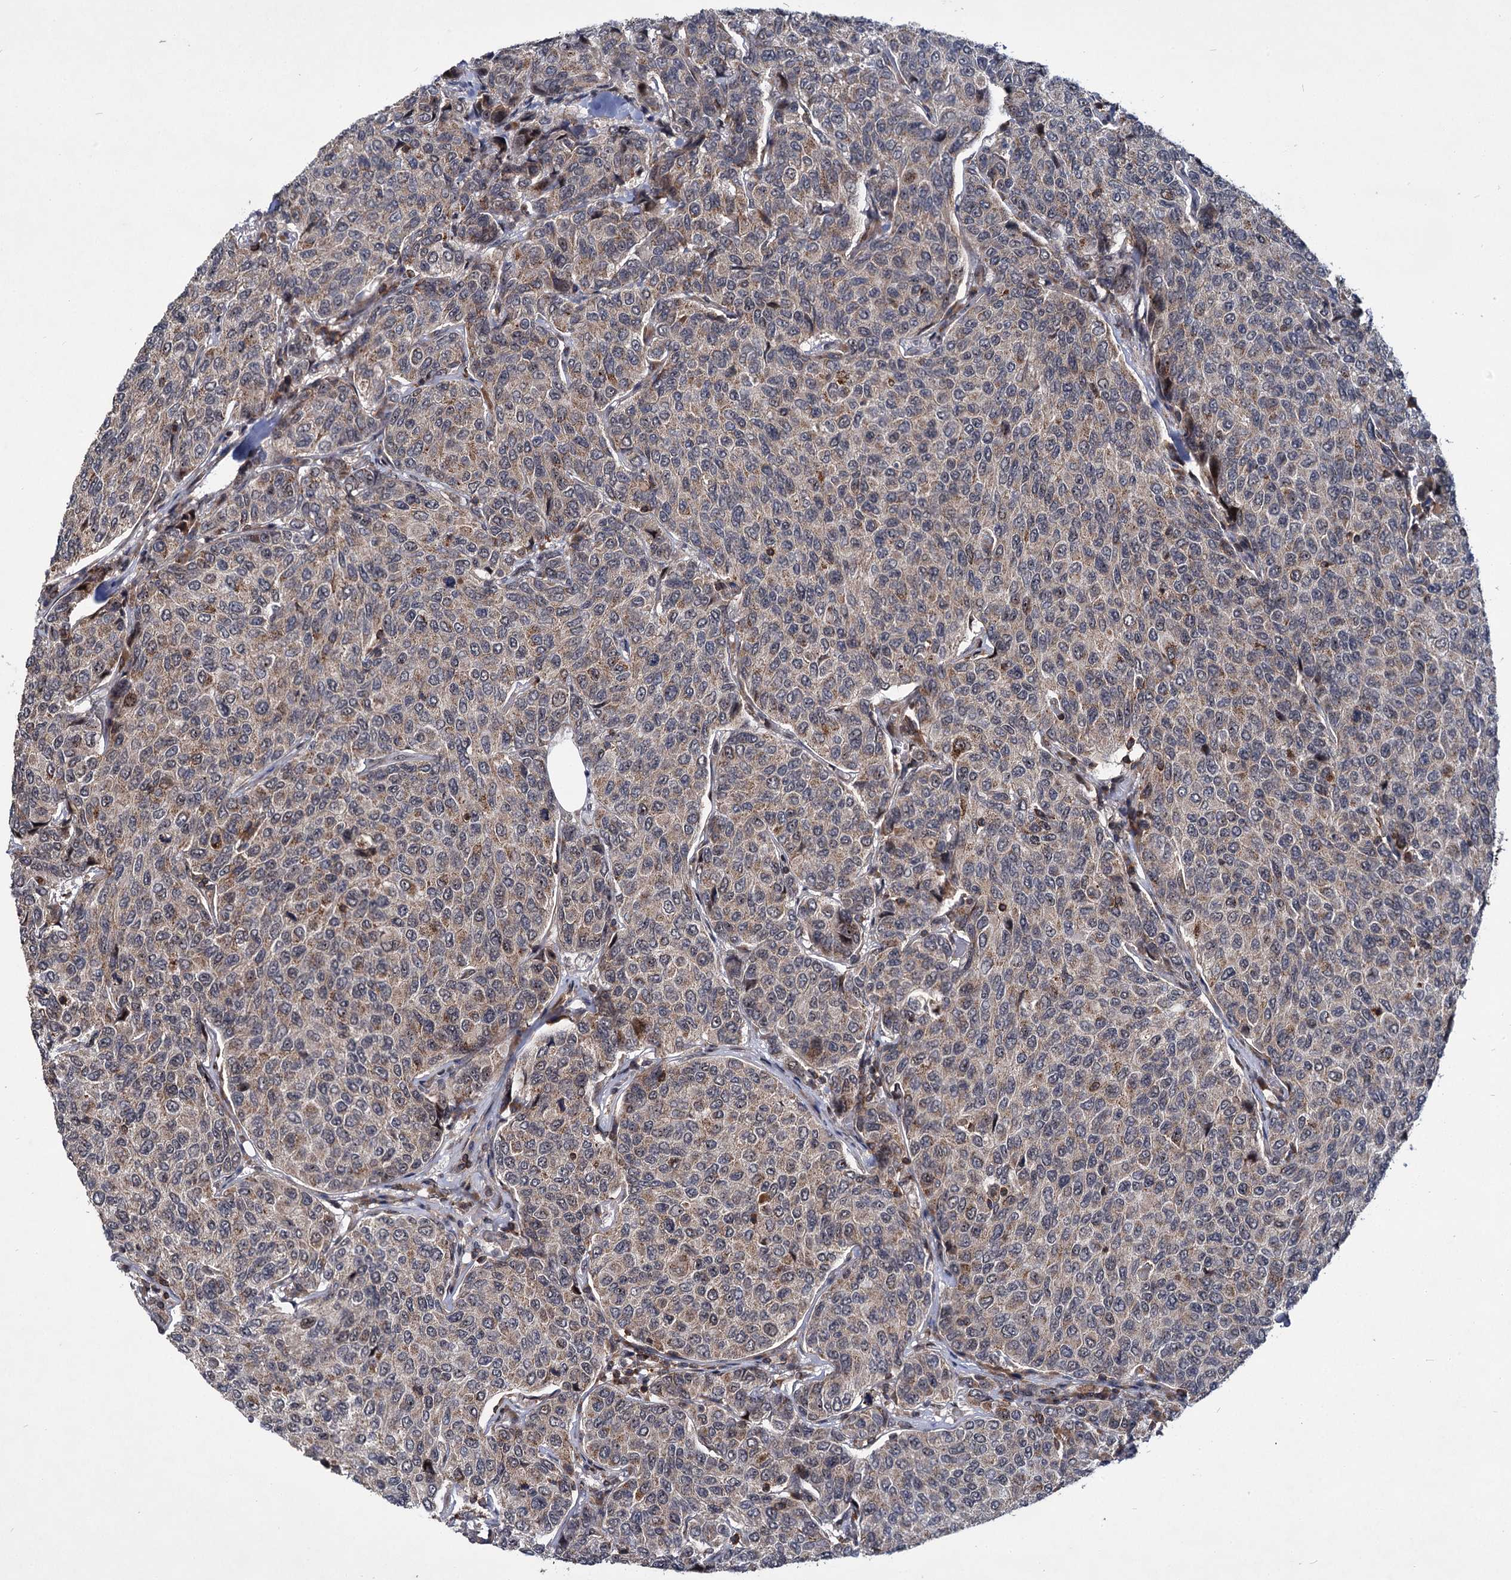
{"staining": {"intensity": "moderate", "quantity": "25%-75%", "location": "cytoplasmic/membranous"}, "tissue": "breast cancer", "cell_type": "Tumor cells", "image_type": "cancer", "snomed": [{"axis": "morphology", "description": "Duct carcinoma"}, {"axis": "topography", "description": "Breast"}], "caption": "There is medium levels of moderate cytoplasmic/membranous expression in tumor cells of breast invasive ductal carcinoma, as demonstrated by immunohistochemical staining (brown color).", "gene": "ABLIM1", "patient": {"sex": "female", "age": 55}}